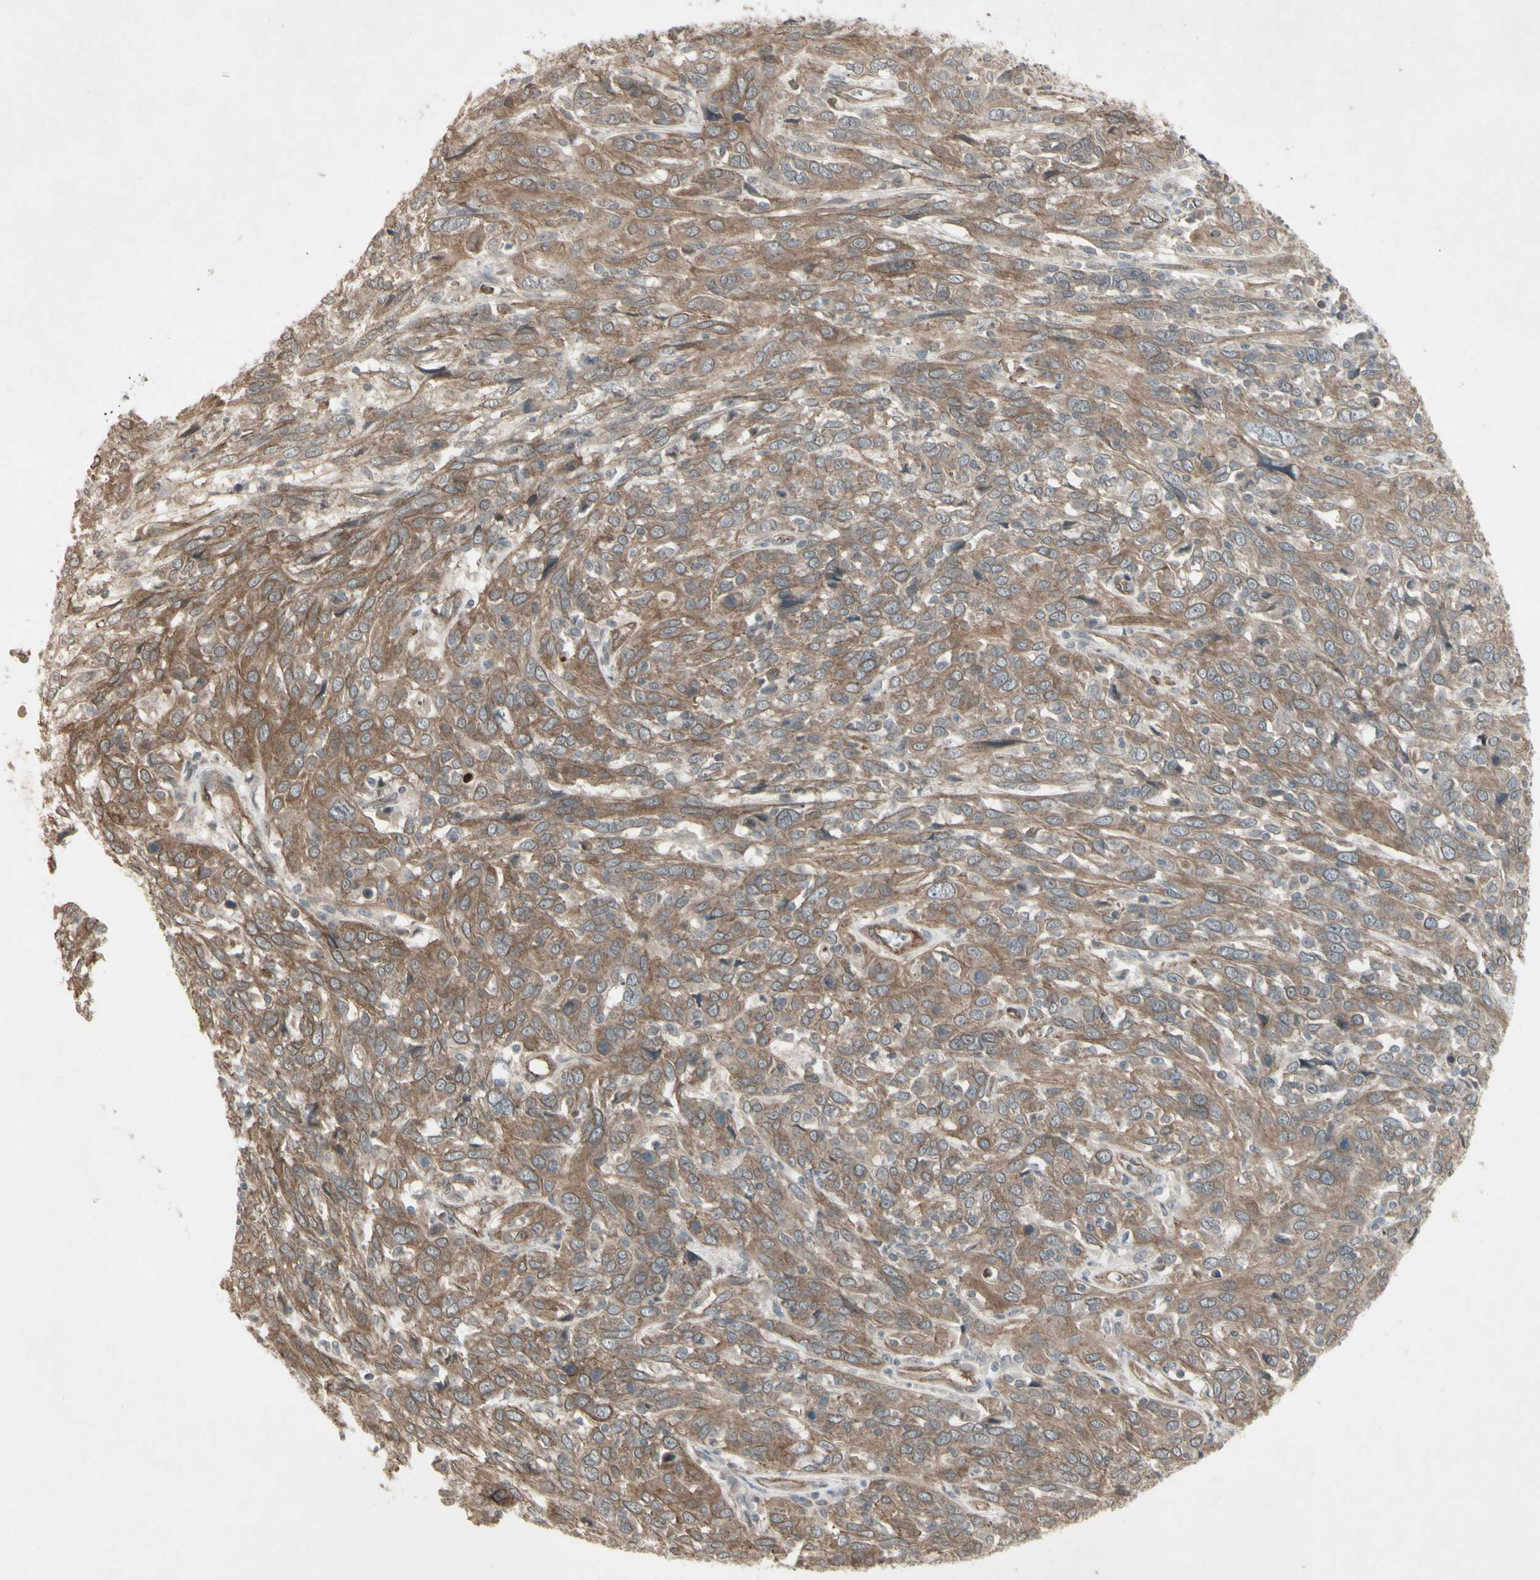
{"staining": {"intensity": "moderate", "quantity": ">75%", "location": "cytoplasmic/membranous"}, "tissue": "cervical cancer", "cell_type": "Tumor cells", "image_type": "cancer", "snomed": [{"axis": "morphology", "description": "Squamous cell carcinoma, NOS"}, {"axis": "topography", "description": "Cervix"}], "caption": "Squamous cell carcinoma (cervical) stained with a protein marker reveals moderate staining in tumor cells.", "gene": "JAG1", "patient": {"sex": "female", "age": 46}}